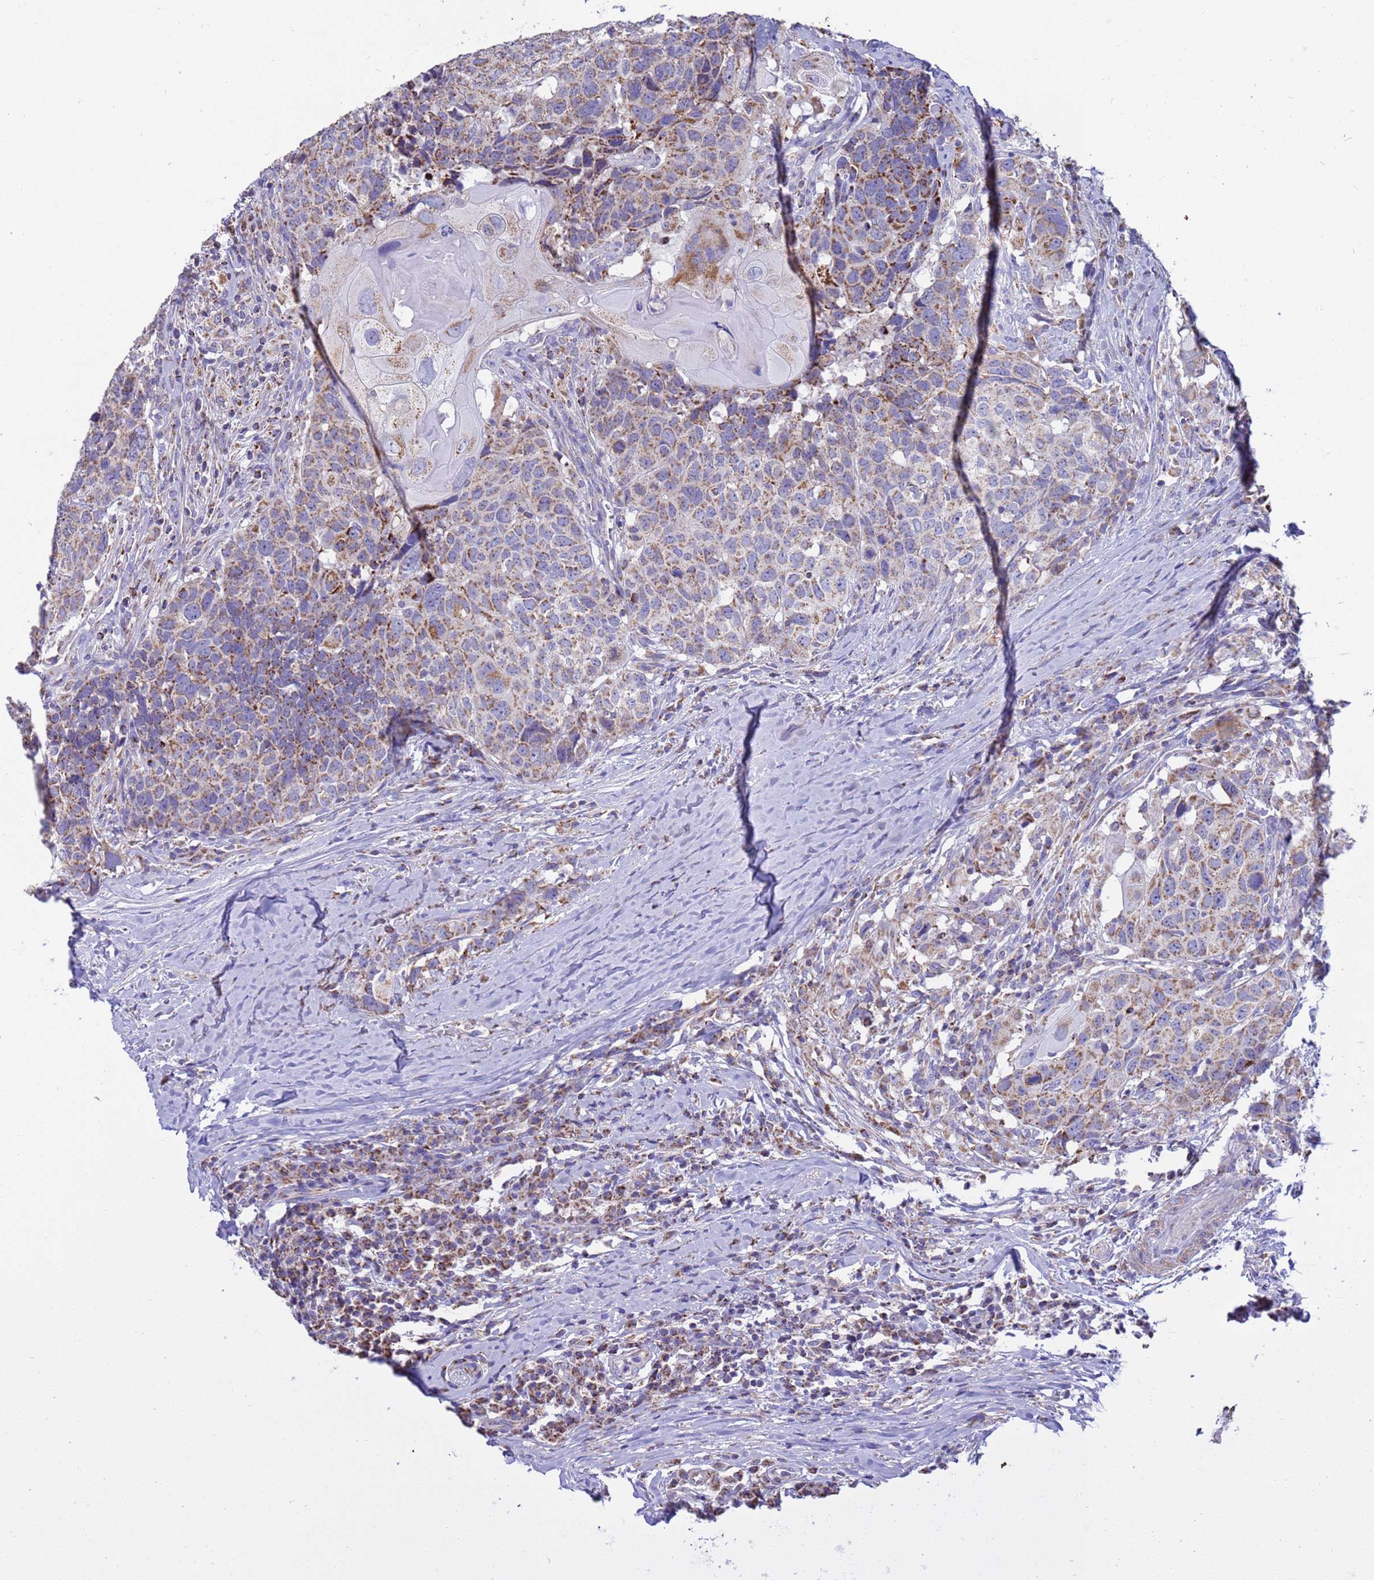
{"staining": {"intensity": "moderate", "quantity": "25%-75%", "location": "cytoplasmic/membranous"}, "tissue": "head and neck cancer", "cell_type": "Tumor cells", "image_type": "cancer", "snomed": [{"axis": "morphology", "description": "Normal tissue, NOS"}, {"axis": "morphology", "description": "Squamous cell carcinoma, NOS"}, {"axis": "topography", "description": "Skeletal muscle"}, {"axis": "topography", "description": "Vascular tissue"}, {"axis": "topography", "description": "Peripheral nerve tissue"}, {"axis": "topography", "description": "Head-Neck"}], "caption": "IHC of human squamous cell carcinoma (head and neck) displays medium levels of moderate cytoplasmic/membranous expression in approximately 25%-75% of tumor cells. (Stains: DAB in brown, nuclei in blue, Microscopy: brightfield microscopy at high magnification).", "gene": "RNF165", "patient": {"sex": "male", "age": 66}}